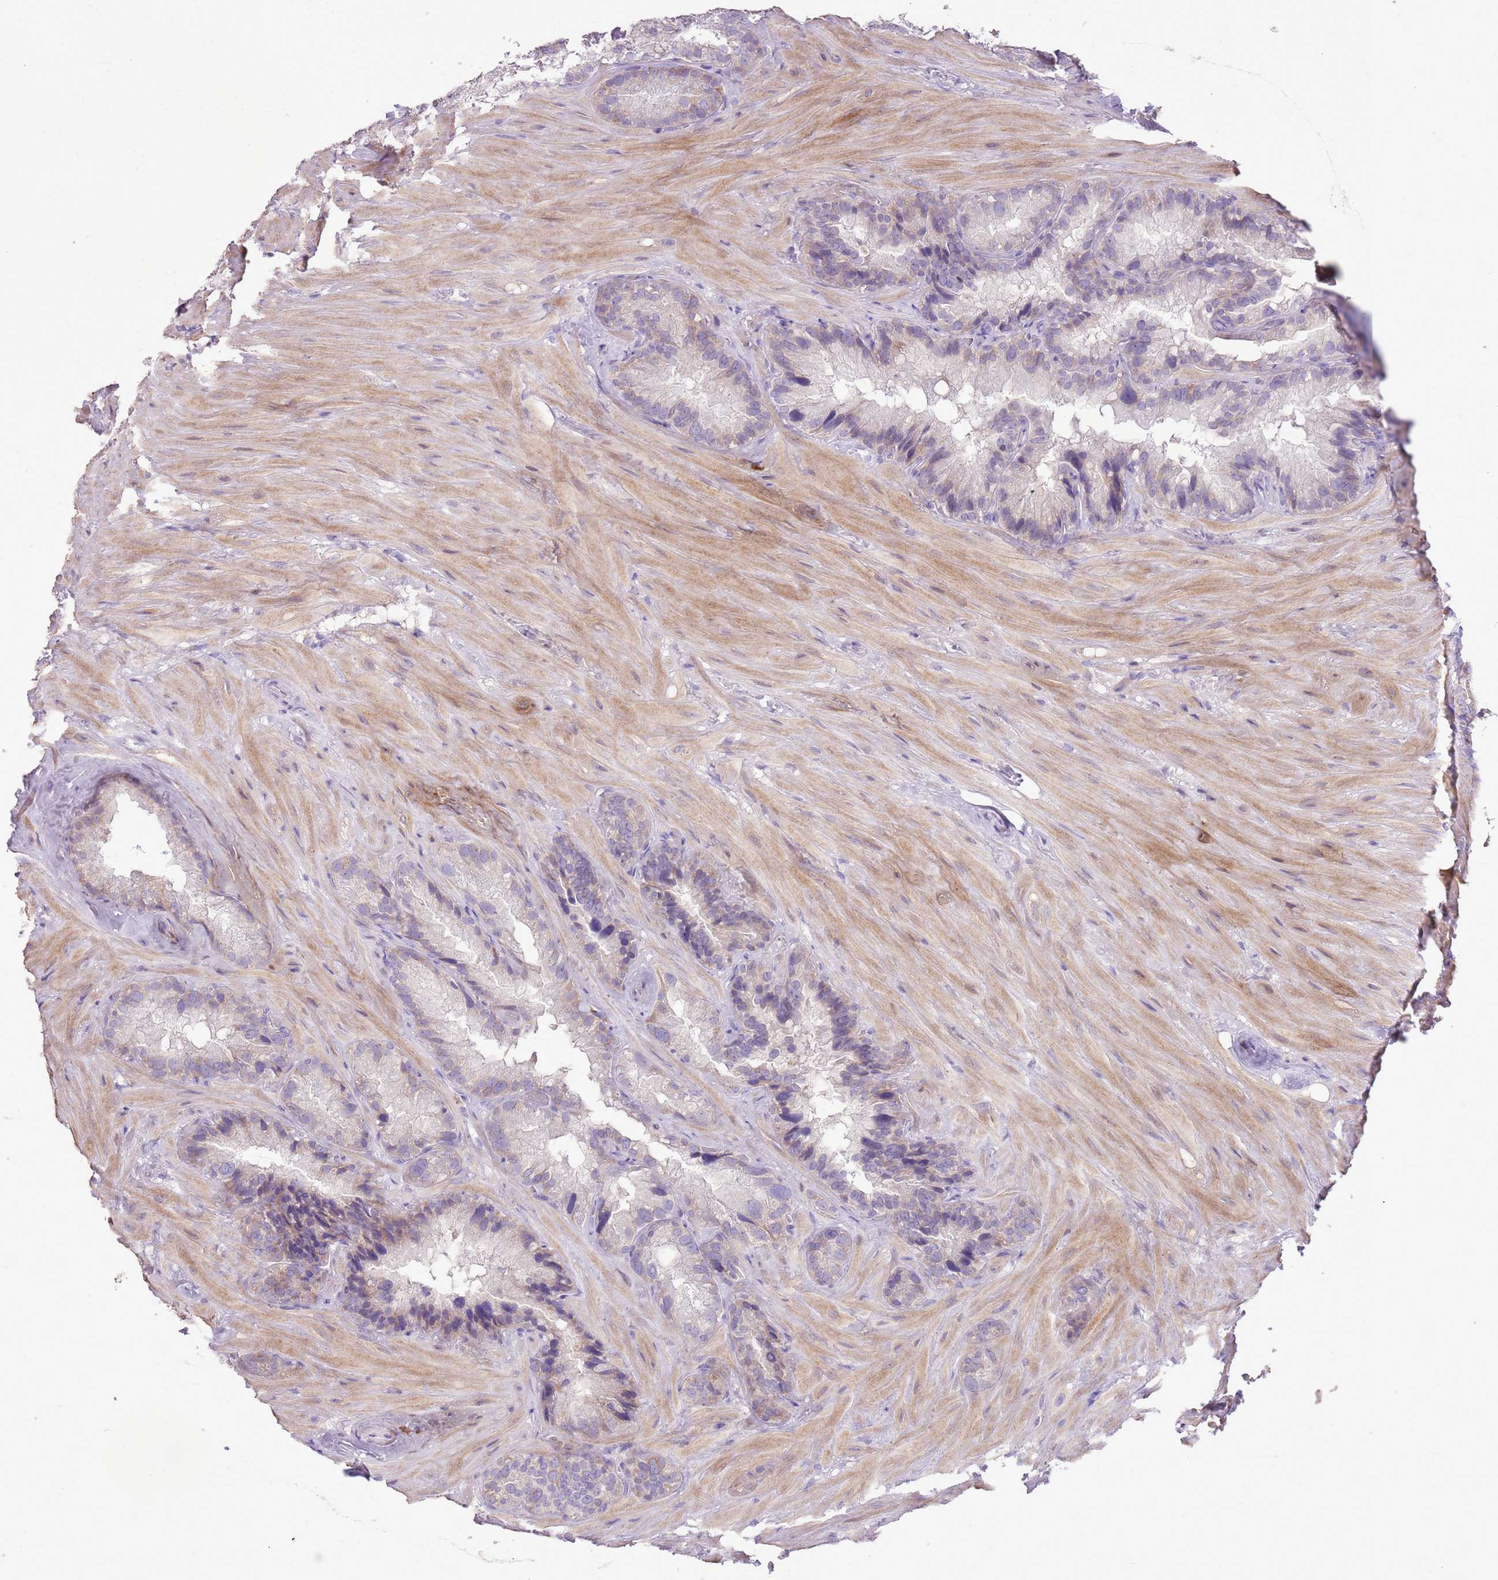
{"staining": {"intensity": "weak", "quantity": "<25%", "location": "cytoplasmic/membranous"}, "tissue": "seminal vesicle", "cell_type": "Glandular cells", "image_type": "normal", "snomed": [{"axis": "morphology", "description": "Normal tissue, NOS"}, {"axis": "topography", "description": "Prostate"}, {"axis": "topography", "description": "Seminal veicle"}], "caption": "Image shows no protein positivity in glandular cells of unremarkable seminal vesicle. (Immunohistochemistry (ihc), brightfield microscopy, high magnification).", "gene": "GMNN", "patient": {"sex": "male", "age": 68}}